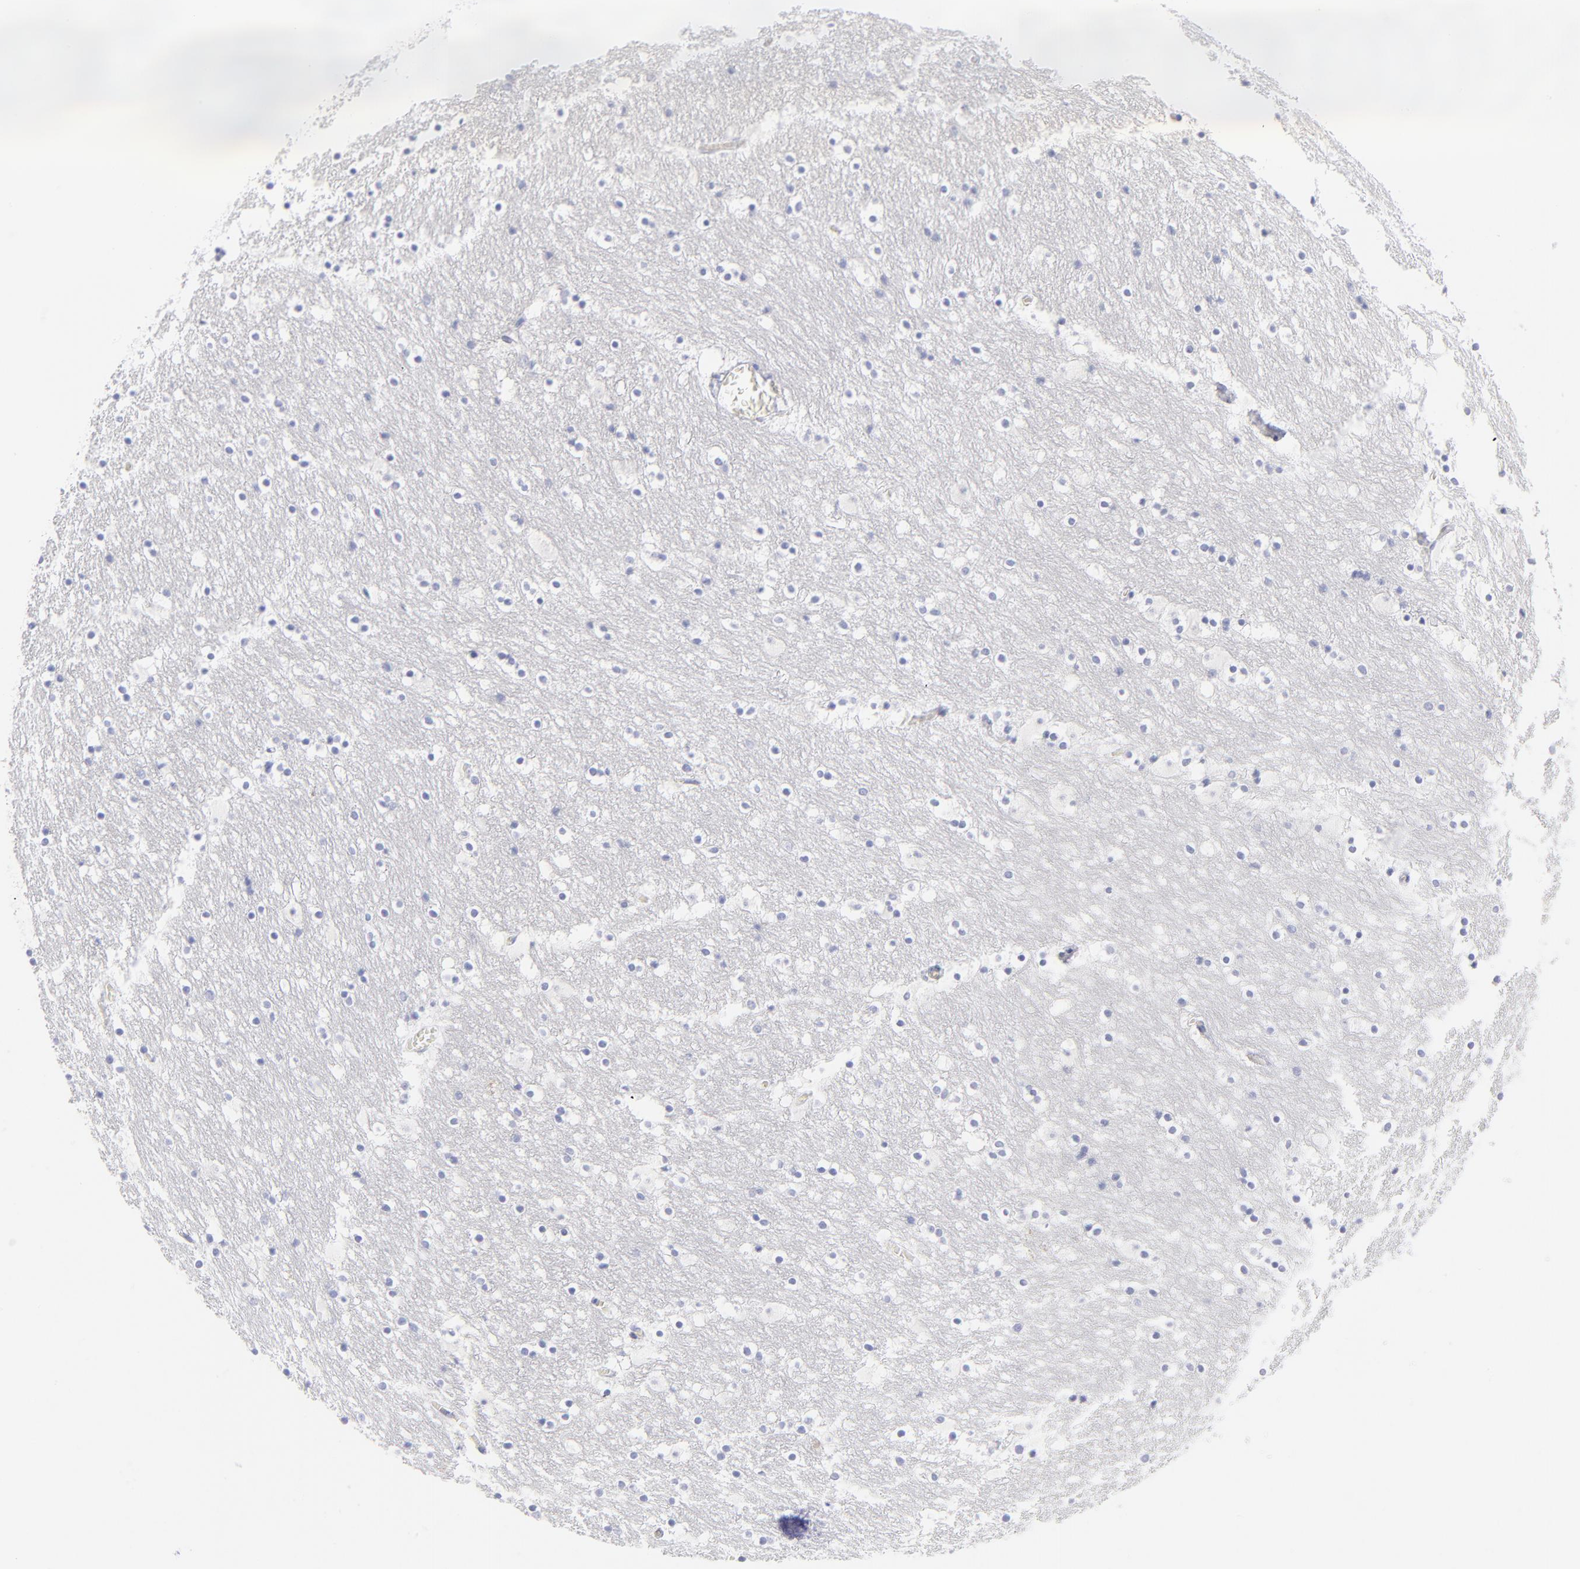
{"staining": {"intensity": "negative", "quantity": "none", "location": "none"}, "tissue": "caudate", "cell_type": "Glial cells", "image_type": "normal", "snomed": [{"axis": "morphology", "description": "Normal tissue, NOS"}, {"axis": "topography", "description": "Lateral ventricle wall"}], "caption": "High magnification brightfield microscopy of unremarkable caudate stained with DAB (3,3'-diaminobenzidine) (brown) and counterstained with hematoxylin (blue): glial cells show no significant positivity.", "gene": "CCNB1", "patient": {"sex": "male", "age": 45}}